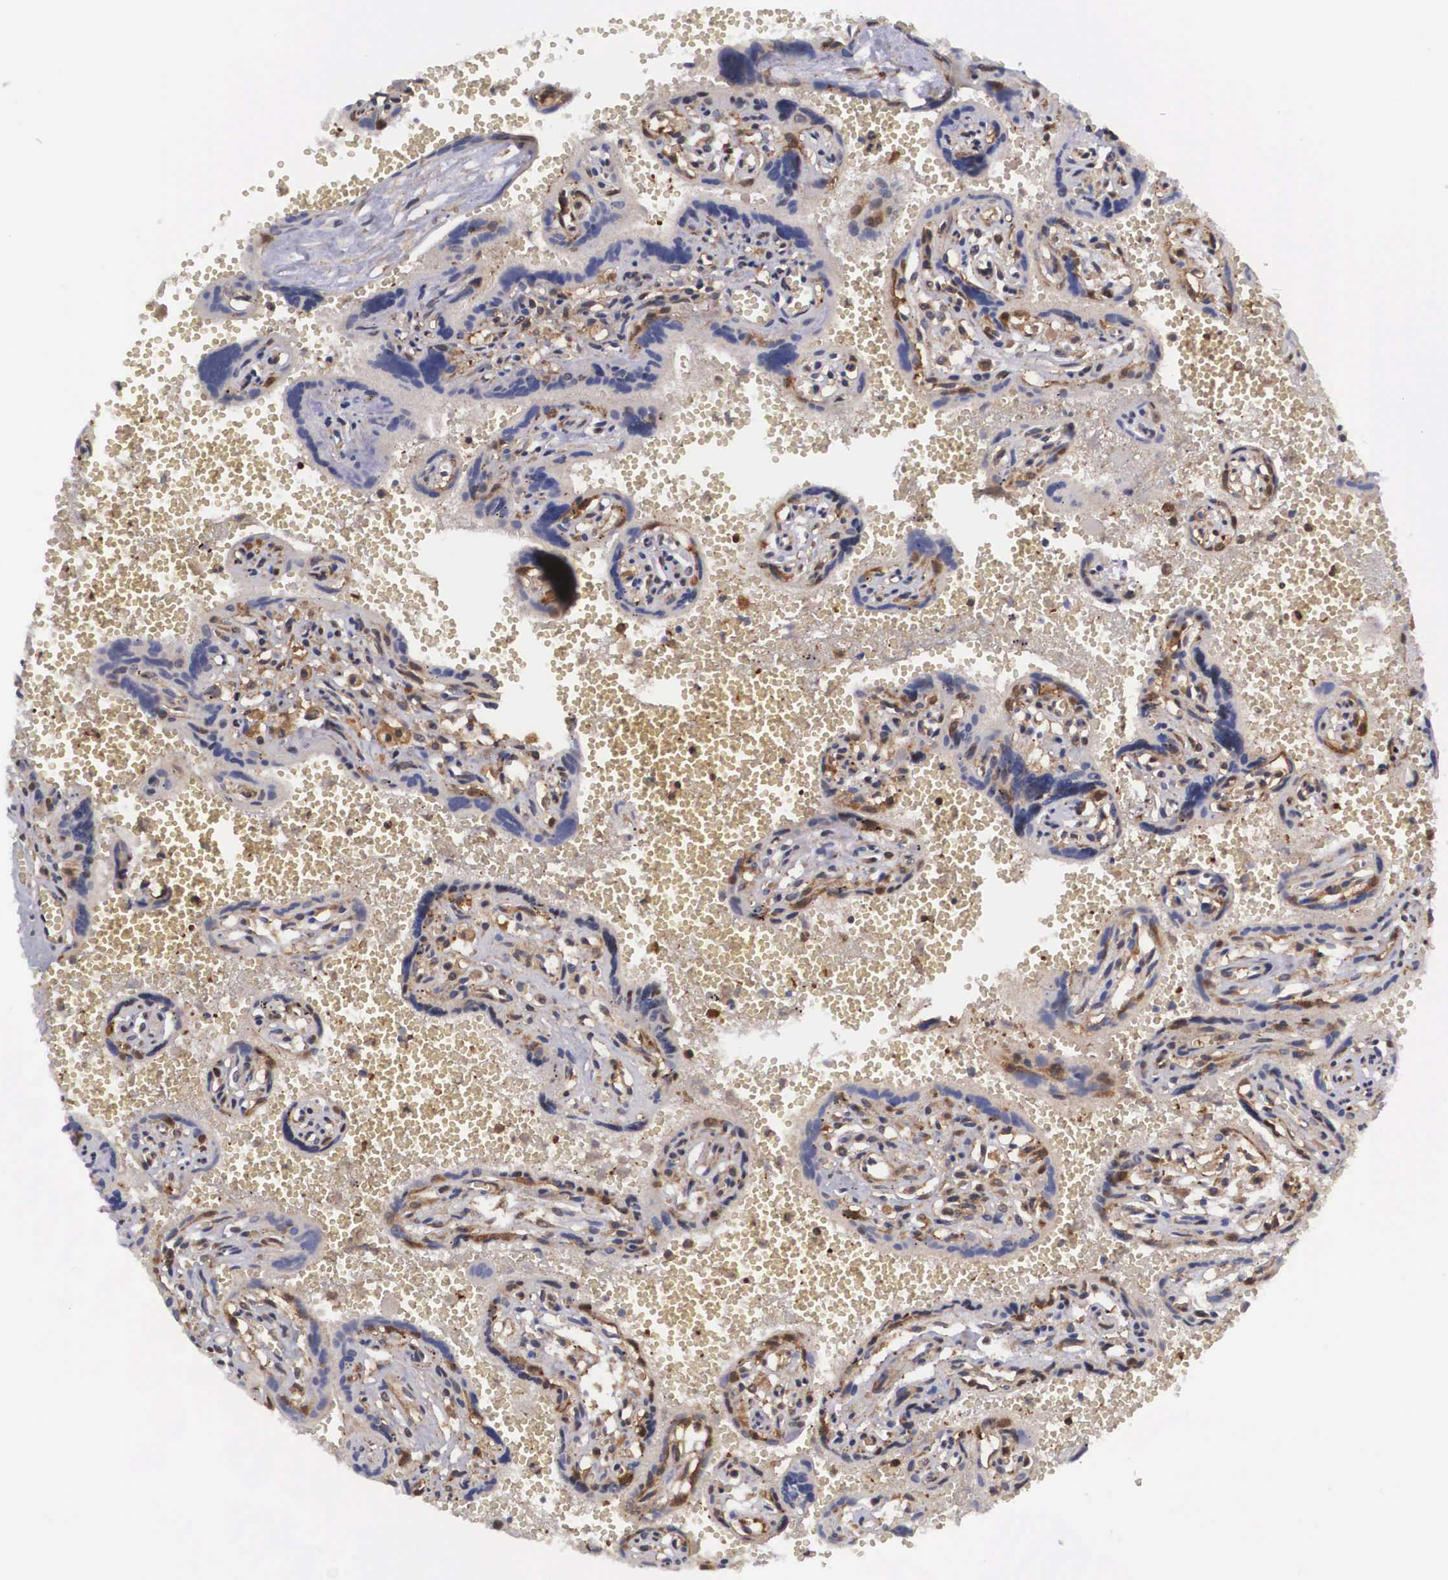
{"staining": {"intensity": "moderate", "quantity": ">75%", "location": "cytoplasmic/membranous"}, "tissue": "placenta", "cell_type": "Decidual cells", "image_type": "normal", "snomed": [{"axis": "morphology", "description": "Normal tissue, NOS"}, {"axis": "topography", "description": "Placenta"}], "caption": "Protein expression analysis of benign human placenta reveals moderate cytoplasmic/membranous positivity in about >75% of decidual cells.", "gene": "ADSL", "patient": {"sex": "female", "age": 40}}